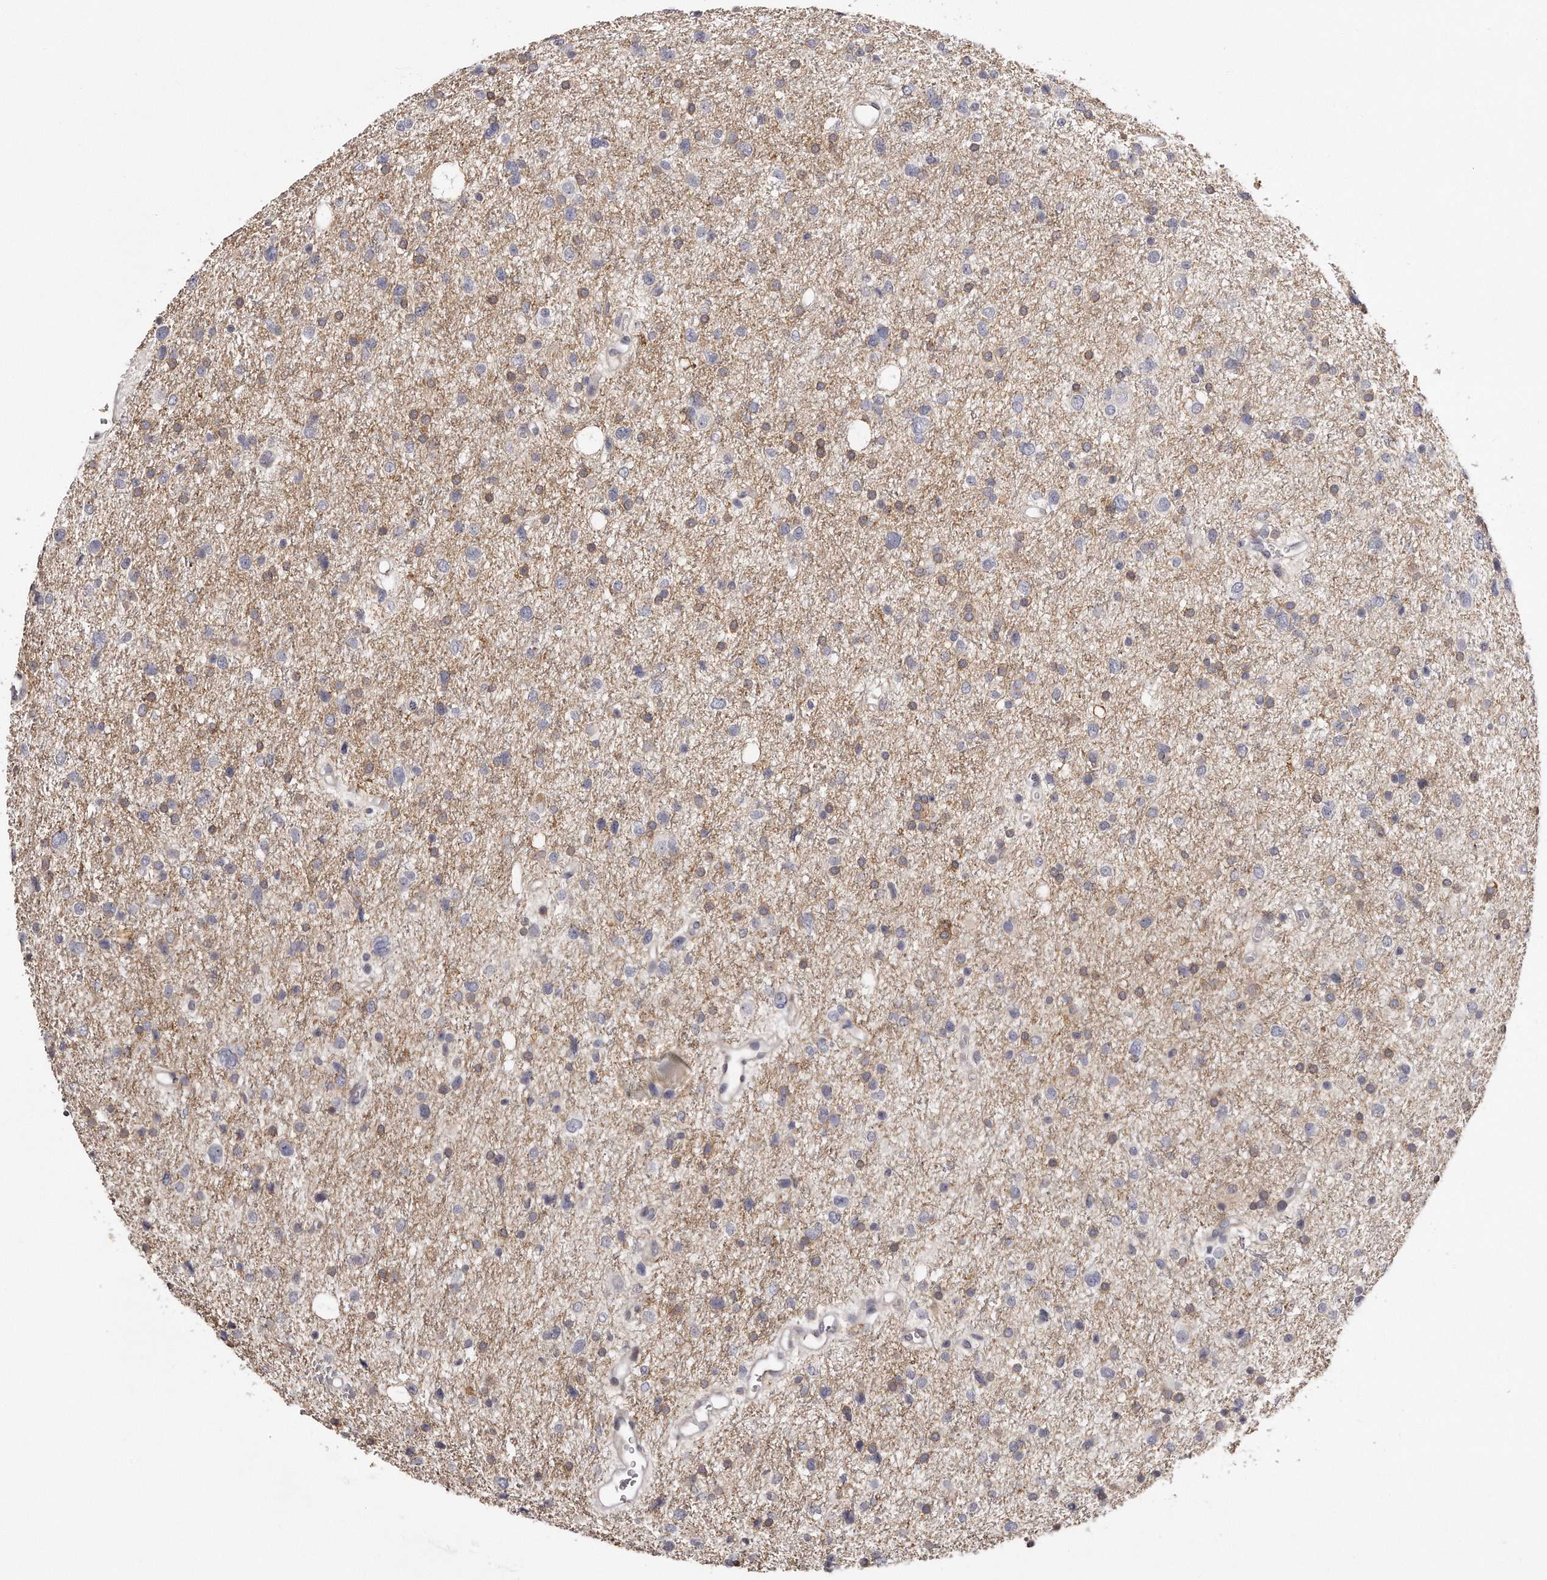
{"staining": {"intensity": "negative", "quantity": "none", "location": "none"}, "tissue": "glioma", "cell_type": "Tumor cells", "image_type": "cancer", "snomed": [{"axis": "morphology", "description": "Glioma, malignant, Low grade"}, {"axis": "topography", "description": "Brain"}], "caption": "Immunohistochemistry (IHC) photomicrograph of low-grade glioma (malignant) stained for a protein (brown), which demonstrates no expression in tumor cells.", "gene": "TRAPPC14", "patient": {"sex": "female", "age": 37}}